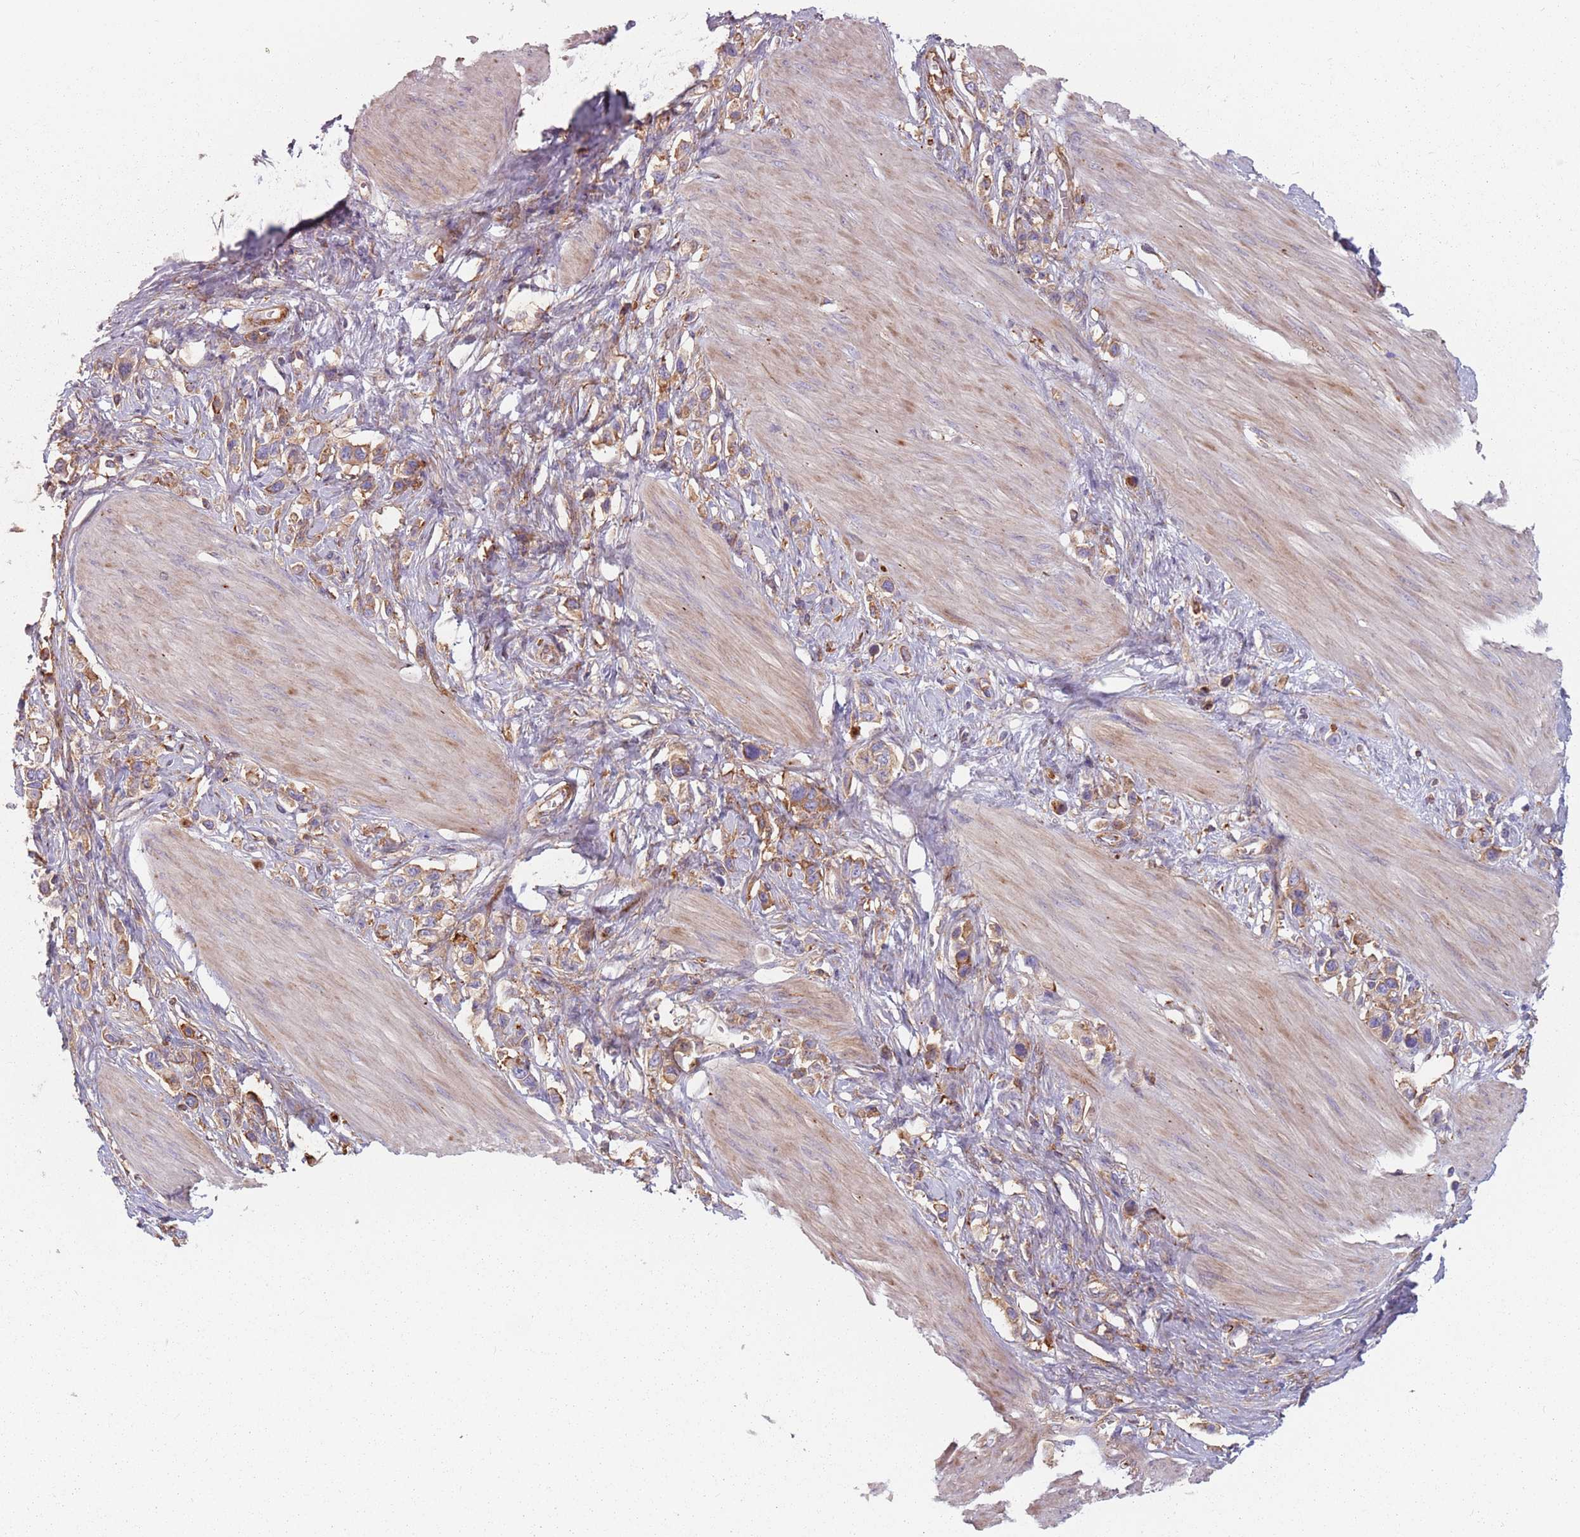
{"staining": {"intensity": "moderate", "quantity": ">75%", "location": "cytoplasmic/membranous"}, "tissue": "stomach cancer", "cell_type": "Tumor cells", "image_type": "cancer", "snomed": [{"axis": "morphology", "description": "Adenocarcinoma, NOS"}, {"axis": "topography", "description": "Stomach"}], "caption": "A medium amount of moderate cytoplasmic/membranous expression is appreciated in about >75% of tumor cells in stomach cancer (adenocarcinoma) tissue.", "gene": "TPD52L2", "patient": {"sex": "female", "age": 65}}